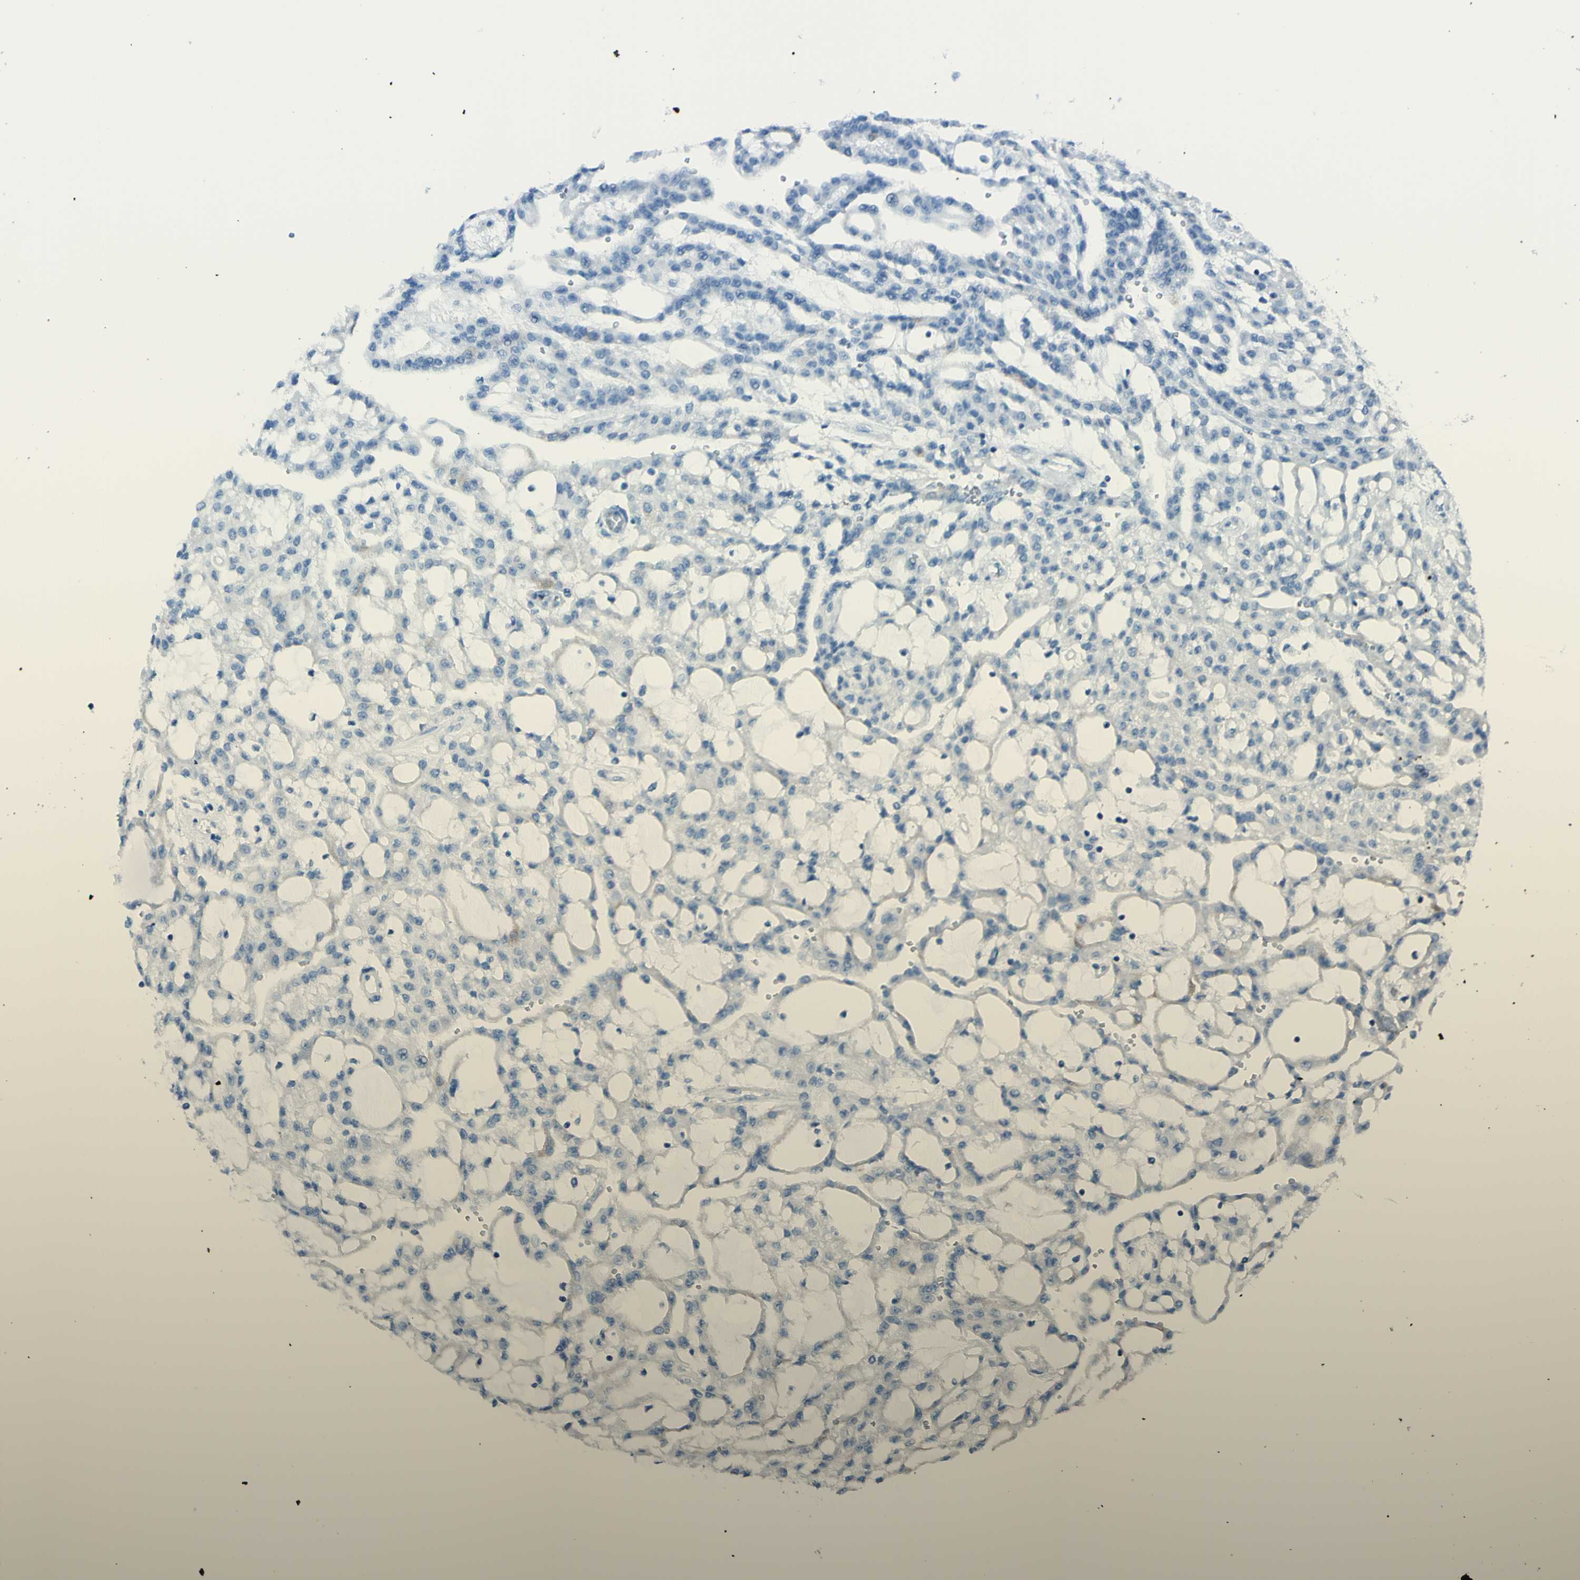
{"staining": {"intensity": "negative", "quantity": "none", "location": "none"}, "tissue": "renal cancer", "cell_type": "Tumor cells", "image_type": "cancer", "snomed": [{"axis": "morphology", "description": "Adenocarcinoma, NOS"}, {"axis": "topography", "description": "Kidney"}], "caption": "Immunohistochemistry image of human renal cancer stained for a protein (brown), which reveals no expression in tumor cells.", "gene": "TFPI2", "patient": {"sex": "male", "age": 63}}